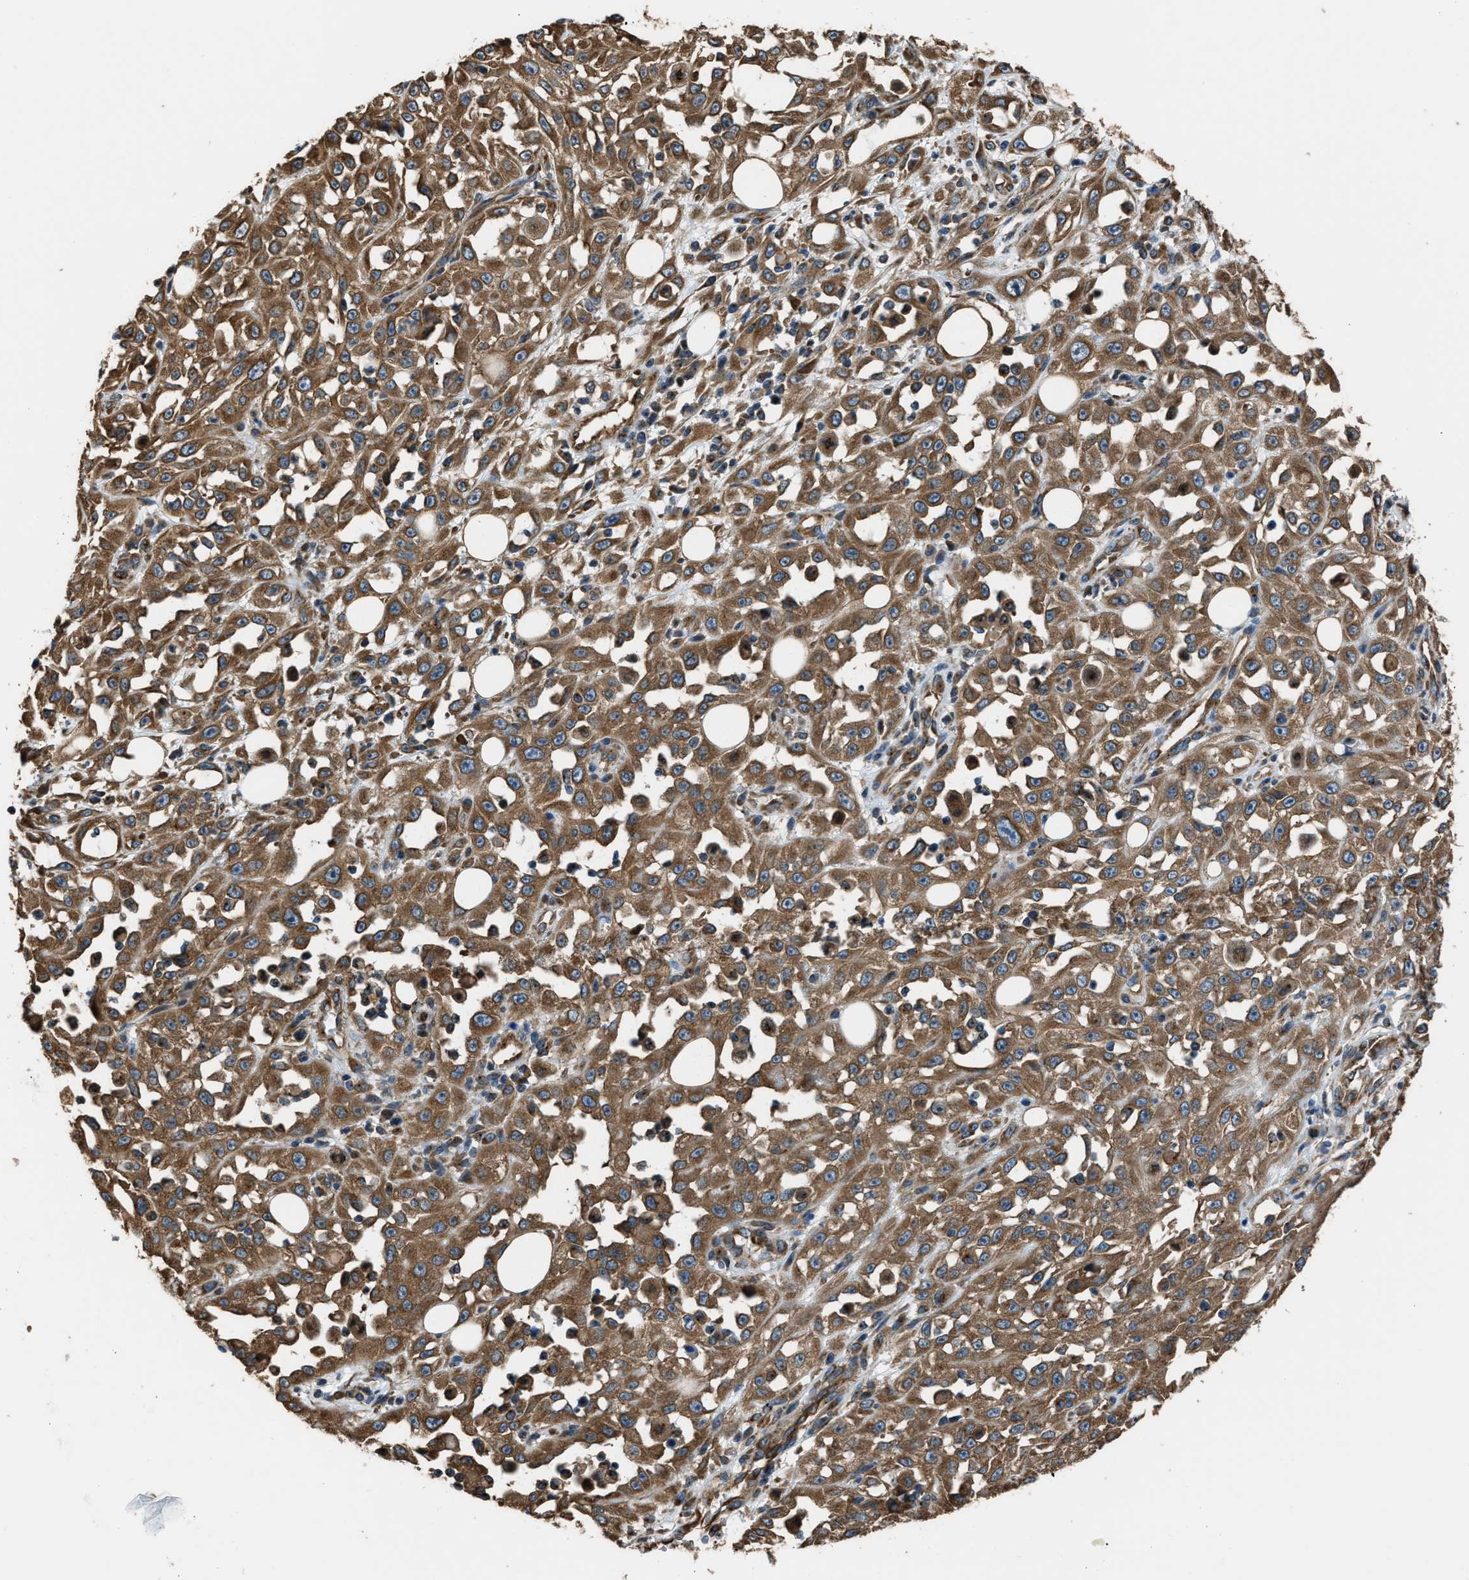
{"staining": {"intensity": "moderate", "quantity": ">75%", "location": "cytoplasmic/membranous"}, "tissue": "skin cancer", "cell_type": "Tumor cells", "image_type": "cancer", "snomed": [{"axis": "morphology", "description": "Squamous cell carcinoma, NOS"}, {"axis": "morphology", "description": "Squamous cell carcinoma, metastatic, NOS"}, {"axis": "topography", "description": "Skin"}, {"axis": "topography", "description": "Lymph node"}], "caption": "Moderate cytoplasmic/membranous positivity for a protein is identified in about >75% of tumor cells of metastatic squamous cell carcinoma (skin) using immunohistochemistry (IHC).", "gene": "TRPC1", "patient": {"sex": "male", "age": 75}}